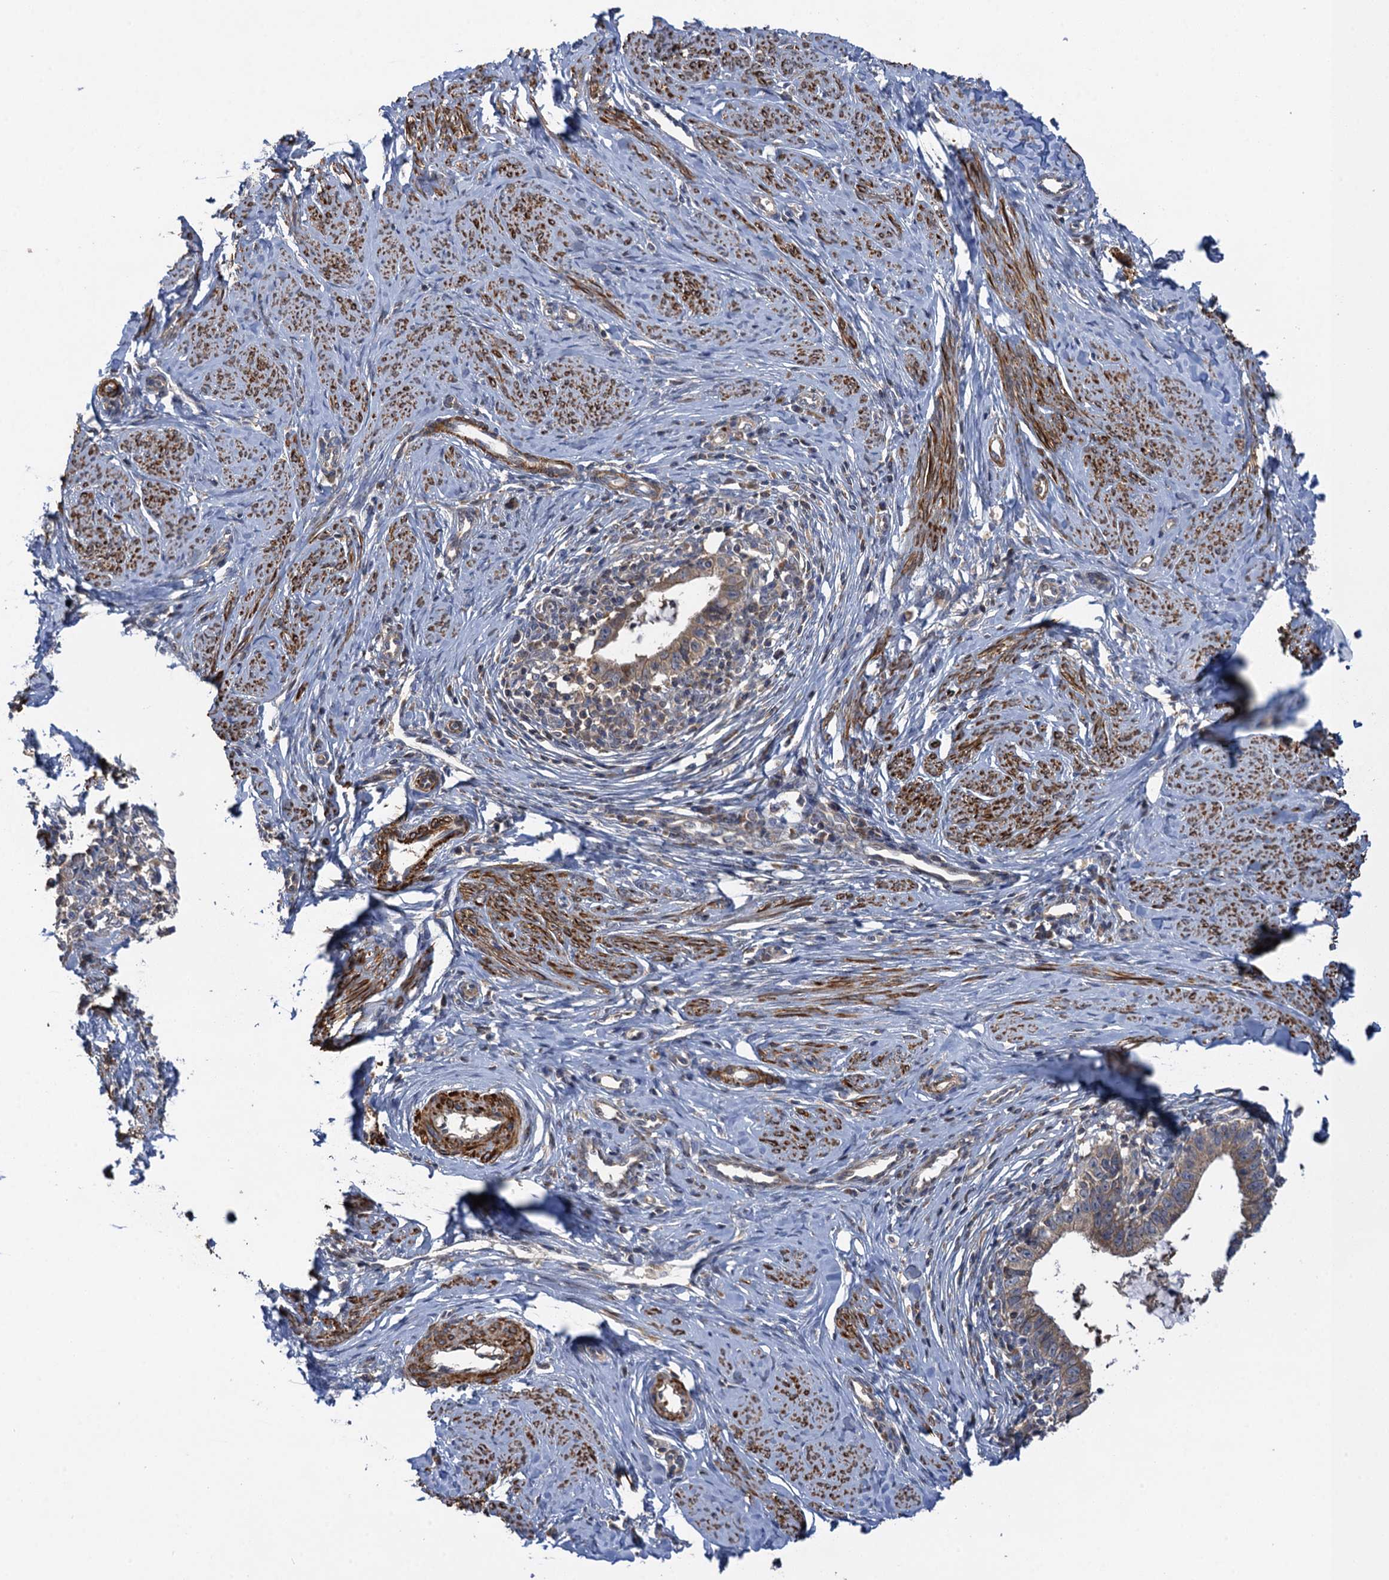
{"staining": {"intensity": "moderate", "quantity": ">75%", "location": "cytoplasmic/membranous"}, "tissue": "cervical cancer", "cell_type": "Tumor cells", "image_type": "cancer", "snomed": [{"axis": "morphology", "description": "Adenocarcinoma, NOS"}, {"axis": "topography", "description": "Cervix"}], "caption": "A high-resolution image shows IHC staining of cervical cancer (adenocarcinoma), which shows moderate cytoplasmic/membranous expression in approximately >75% of tumor cells. (DAB (3,3'-diaminobenzidine) IHC with brightfield microscopy, high magnification).", "gene": "WDR88", "patient": {"sex": "female", "age": 36}}